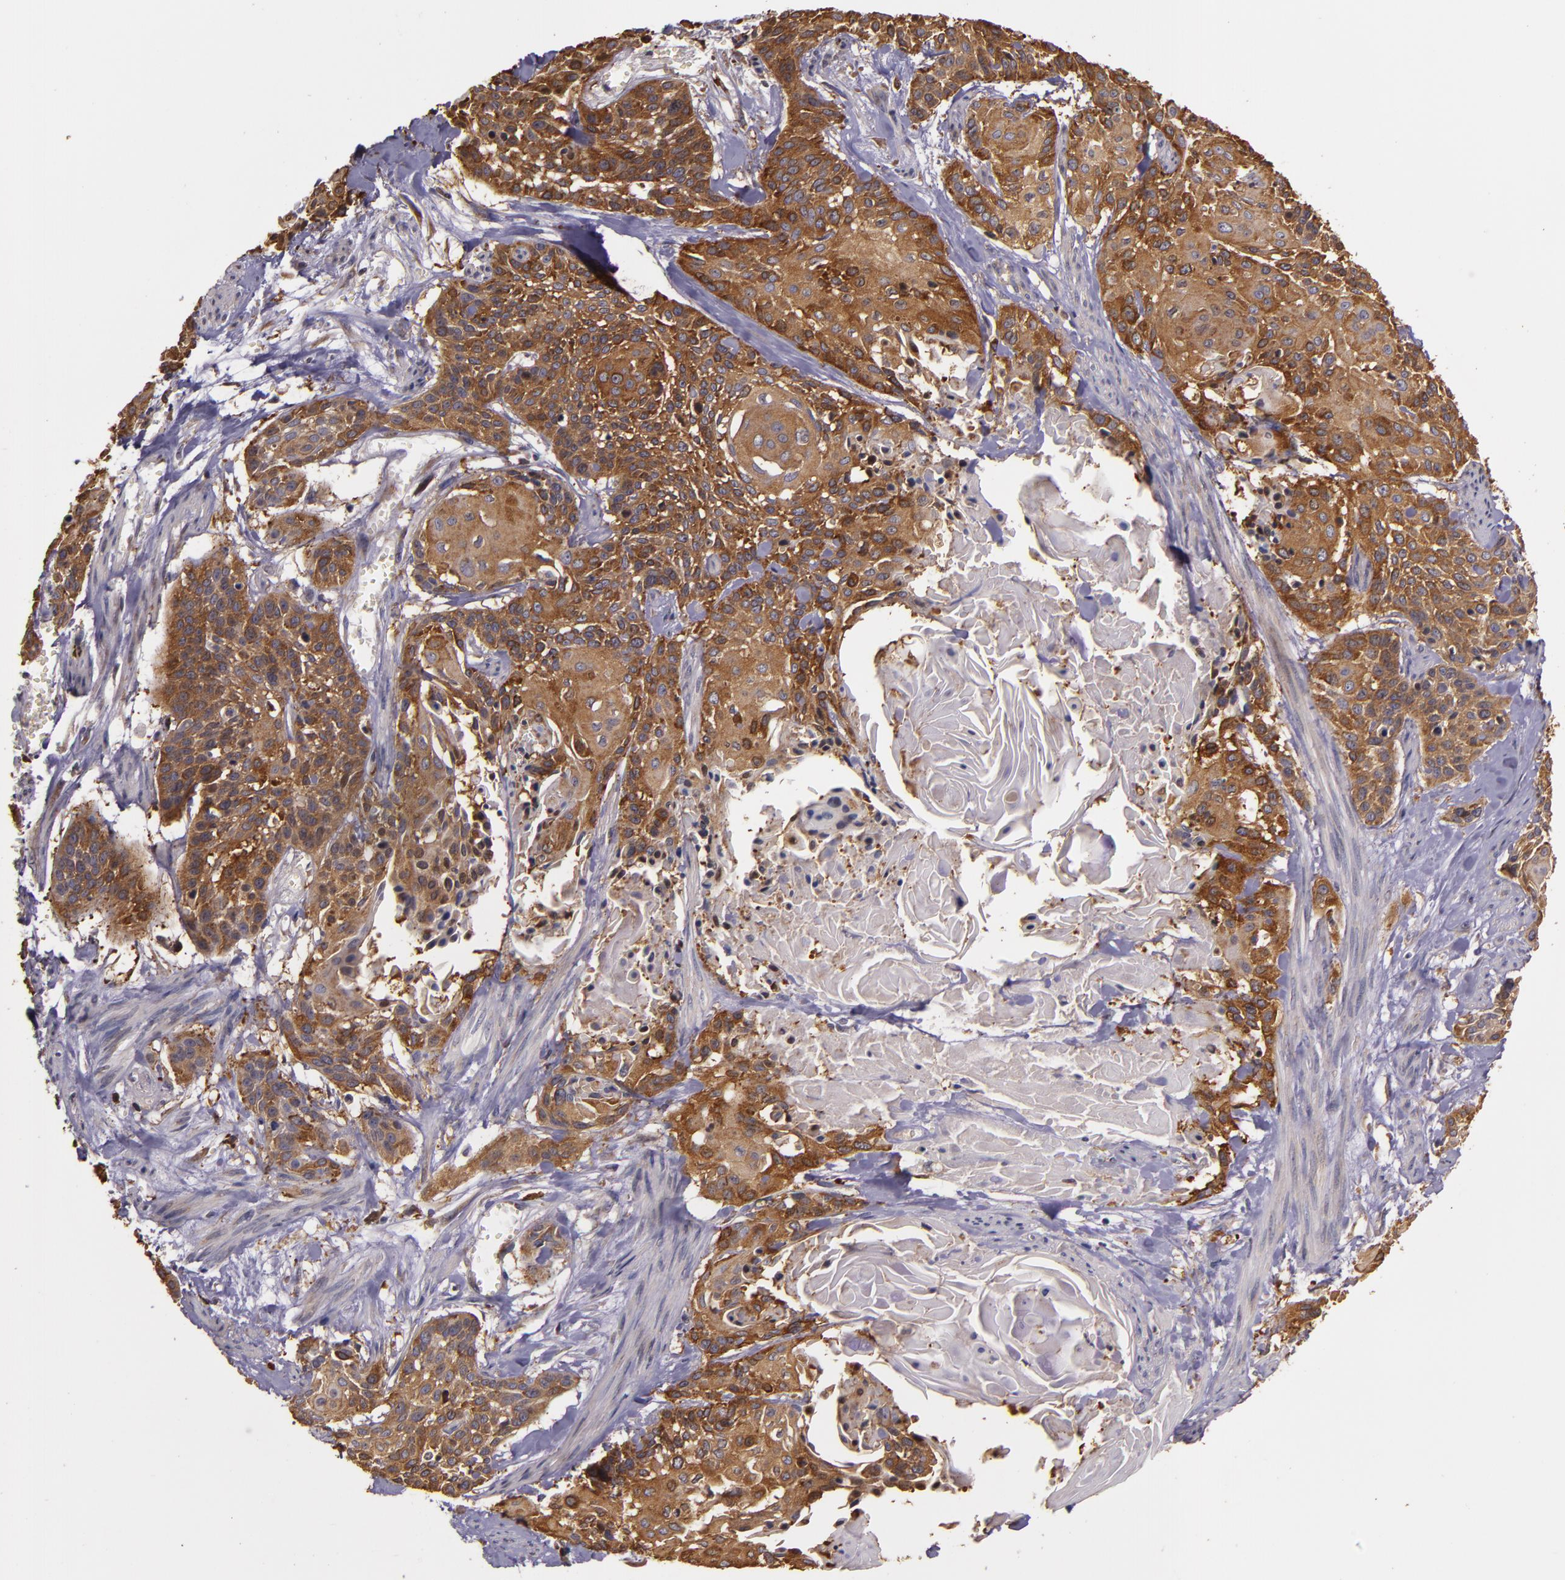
{"staining": {"intensity": "strong", "quantity": ">75%", "location": "cytoplasmic/membranous"}, "tissue": "cervical cancer", "cell_type": "Tumor cells", "image_type": "cancer", "snomed": [{"axis": "morphology", "description": "Squamous cell carcinoma, NOS"}, {"axis": "topography", "description": "Cervix"}], "caption": "This photomicrograph demonstrates IHC staining of human squamous cell carcinoma (cervical), with high strong cytoplasmic/membranous positivity in approximately >75% of tumor cells.", "gene": "SLC9A3R1", "patient": {"sex": "female", "age": 57}}